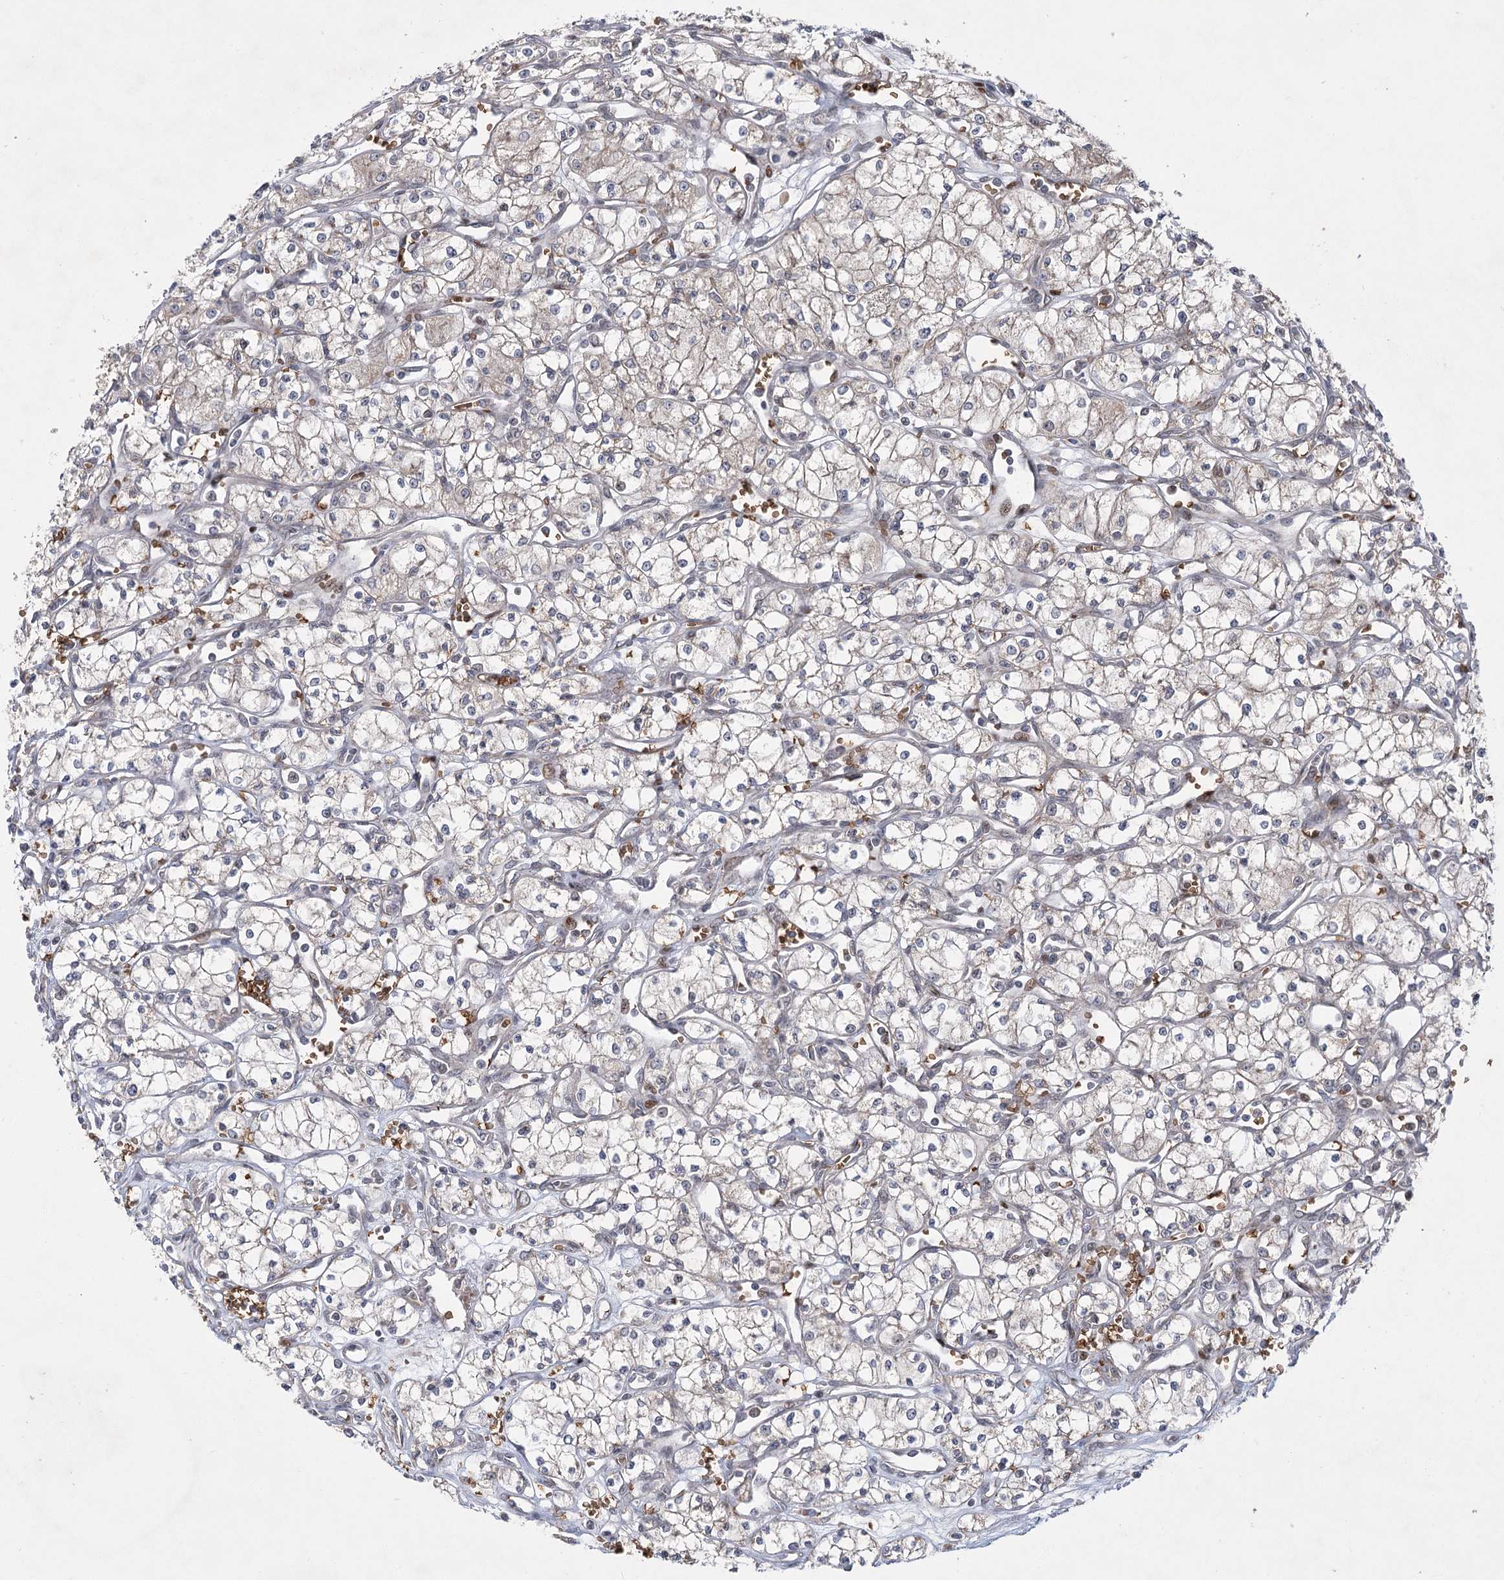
{"staining": {"intensity": "weak", "quantity": "<25%", "location": "cytoplasmic/membranous"}, "tissue": "renal cancer", "cell_type": "Tumor cells", "image_type": "cancer", "snomed": [{"axis": "morphology", "description": "Adenocarcinoma, NOS"}, {"axis": "topography", "description": "Kidney"}], "caption": "High power microscopy histopathology image of an immunohistochemistry (IHC) histopathology image of renal cancer (adenocarcinoma), revealing no significant staining in tumor cells.", "gene": "NSMCE4A", "patient": {"sex": "male", "age": 59}}